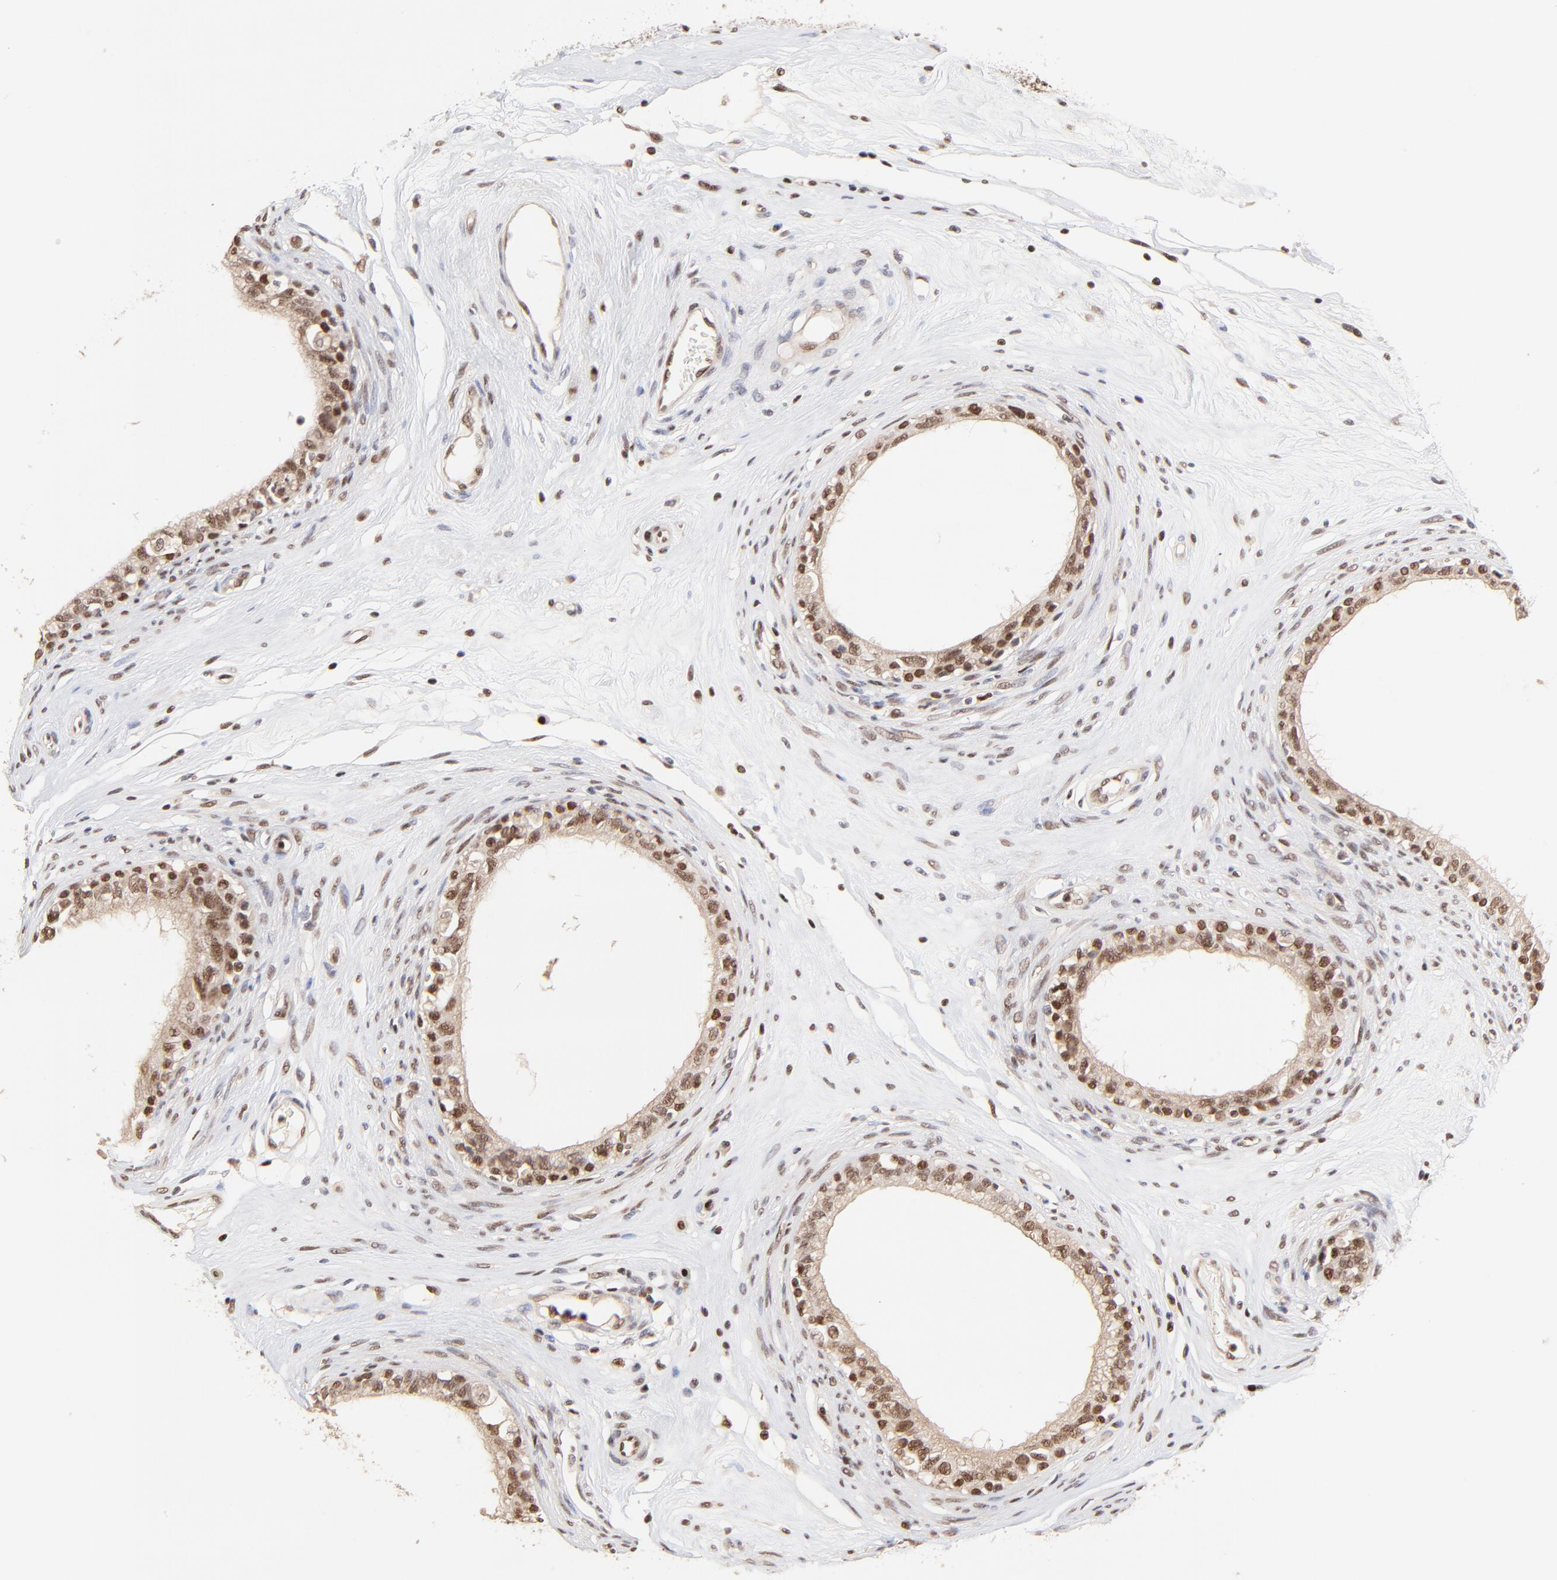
{"staining": {"intensity": "strong", "quantity": ">75%", "location": "cytoplasmic/membranous,nuclear"}, "tissue": "epididymis", "cell_type": "Glandular cells", "image_type": "normal", "snomed": [{"axis": "morphology", "description": "Normal tissue, NOS"}, {"axis": "morphology", "description": "Inflammation, NOS"}, {"axis": "topography", "description": "Epididymis"}], "caption": "Immunohistochemical staining of benign epididymis shows >75% levels of strong cytoplasmic/membranous,nuclear protein positivity in about >75% of glandular cells. The staining was performed using DAB to visualize the protein expression in brown, while the nuclei were stained in blue with hematoxylin (Magnification: 20x).", "gene": "DSN1", "patient": {"sex": "male", "age": 84}}